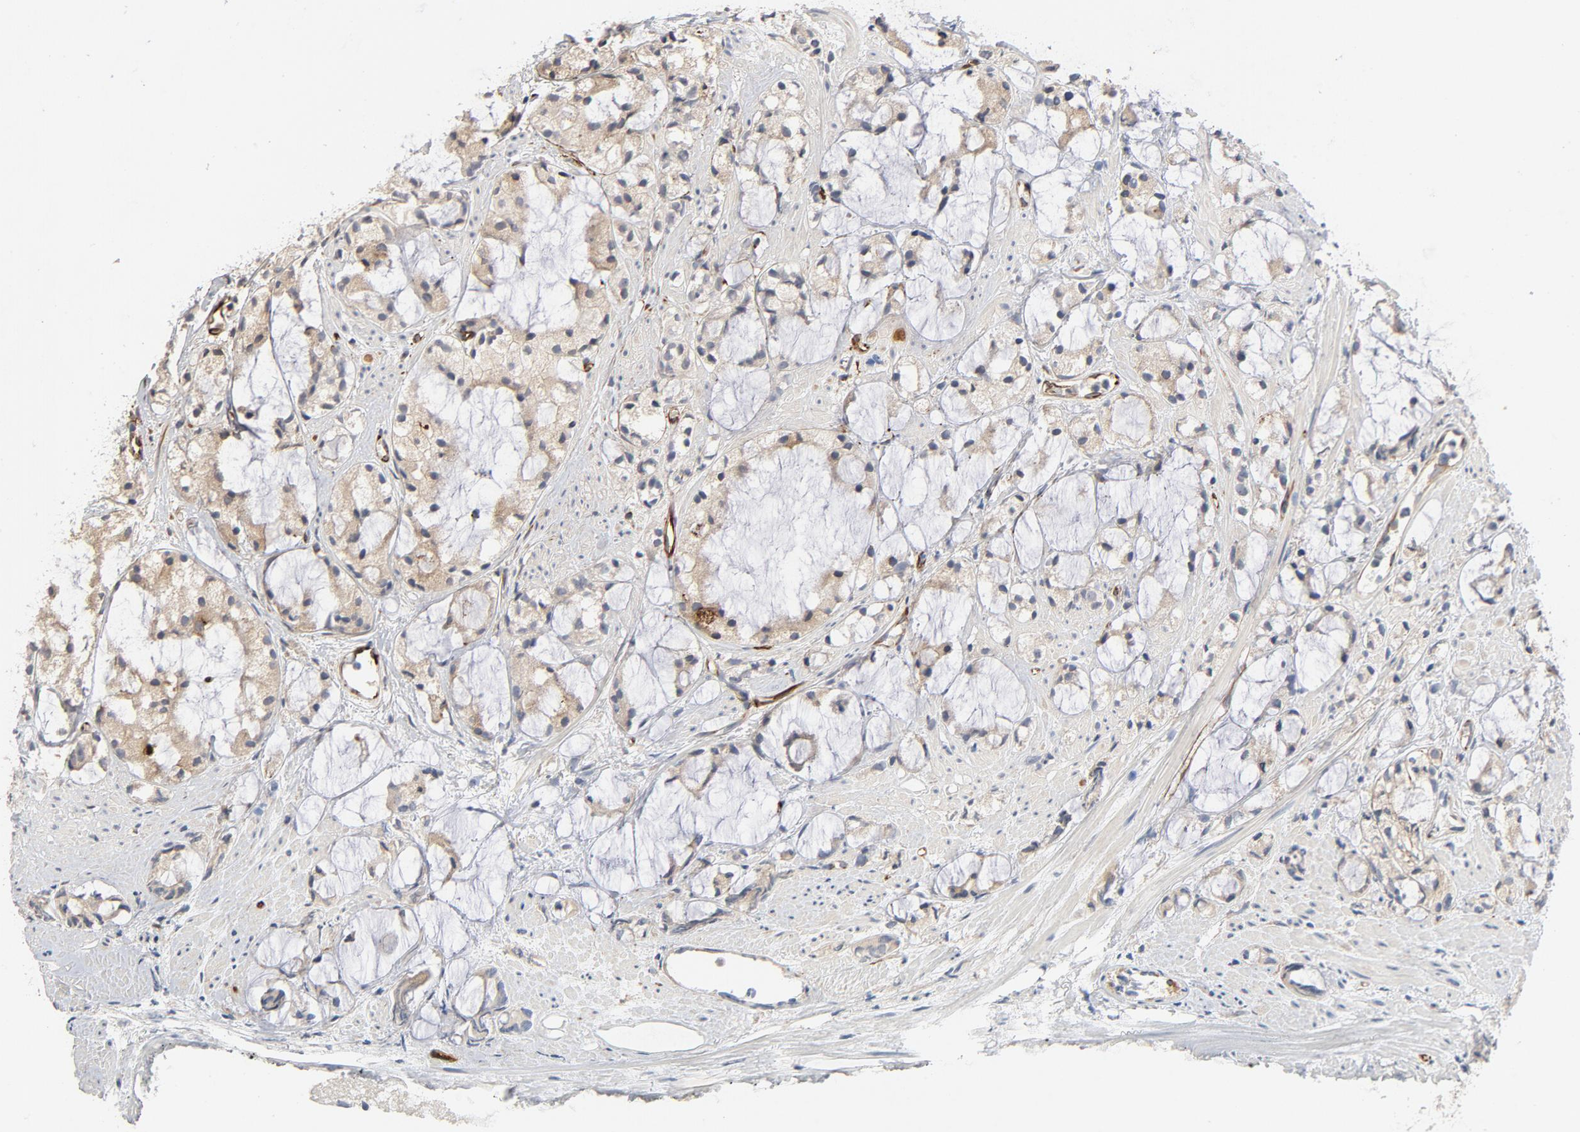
{"staining": {"intensity": "moderate", "quantity": "<25%", "location": "cytoplasmic/membranous"}, "tissue": "prostate cancer", "cell_type": "Tumor cells", "image_type": "cancer", "snomed": [{"axis": "morphology", "description": "Adenocarcinoma, High grade"}, {"axis": "topography", "description": "Prostate"}], "caption": "Moderate cytoplasmic/membranous positivity for a protein is identified in approximately <25% of tumor cells of high-grade adenocarcinoma (prostate) using immunohistochemistry (IHC).", "gene": "FAM118A", "patient": {"sex": "male", "age": 85}}